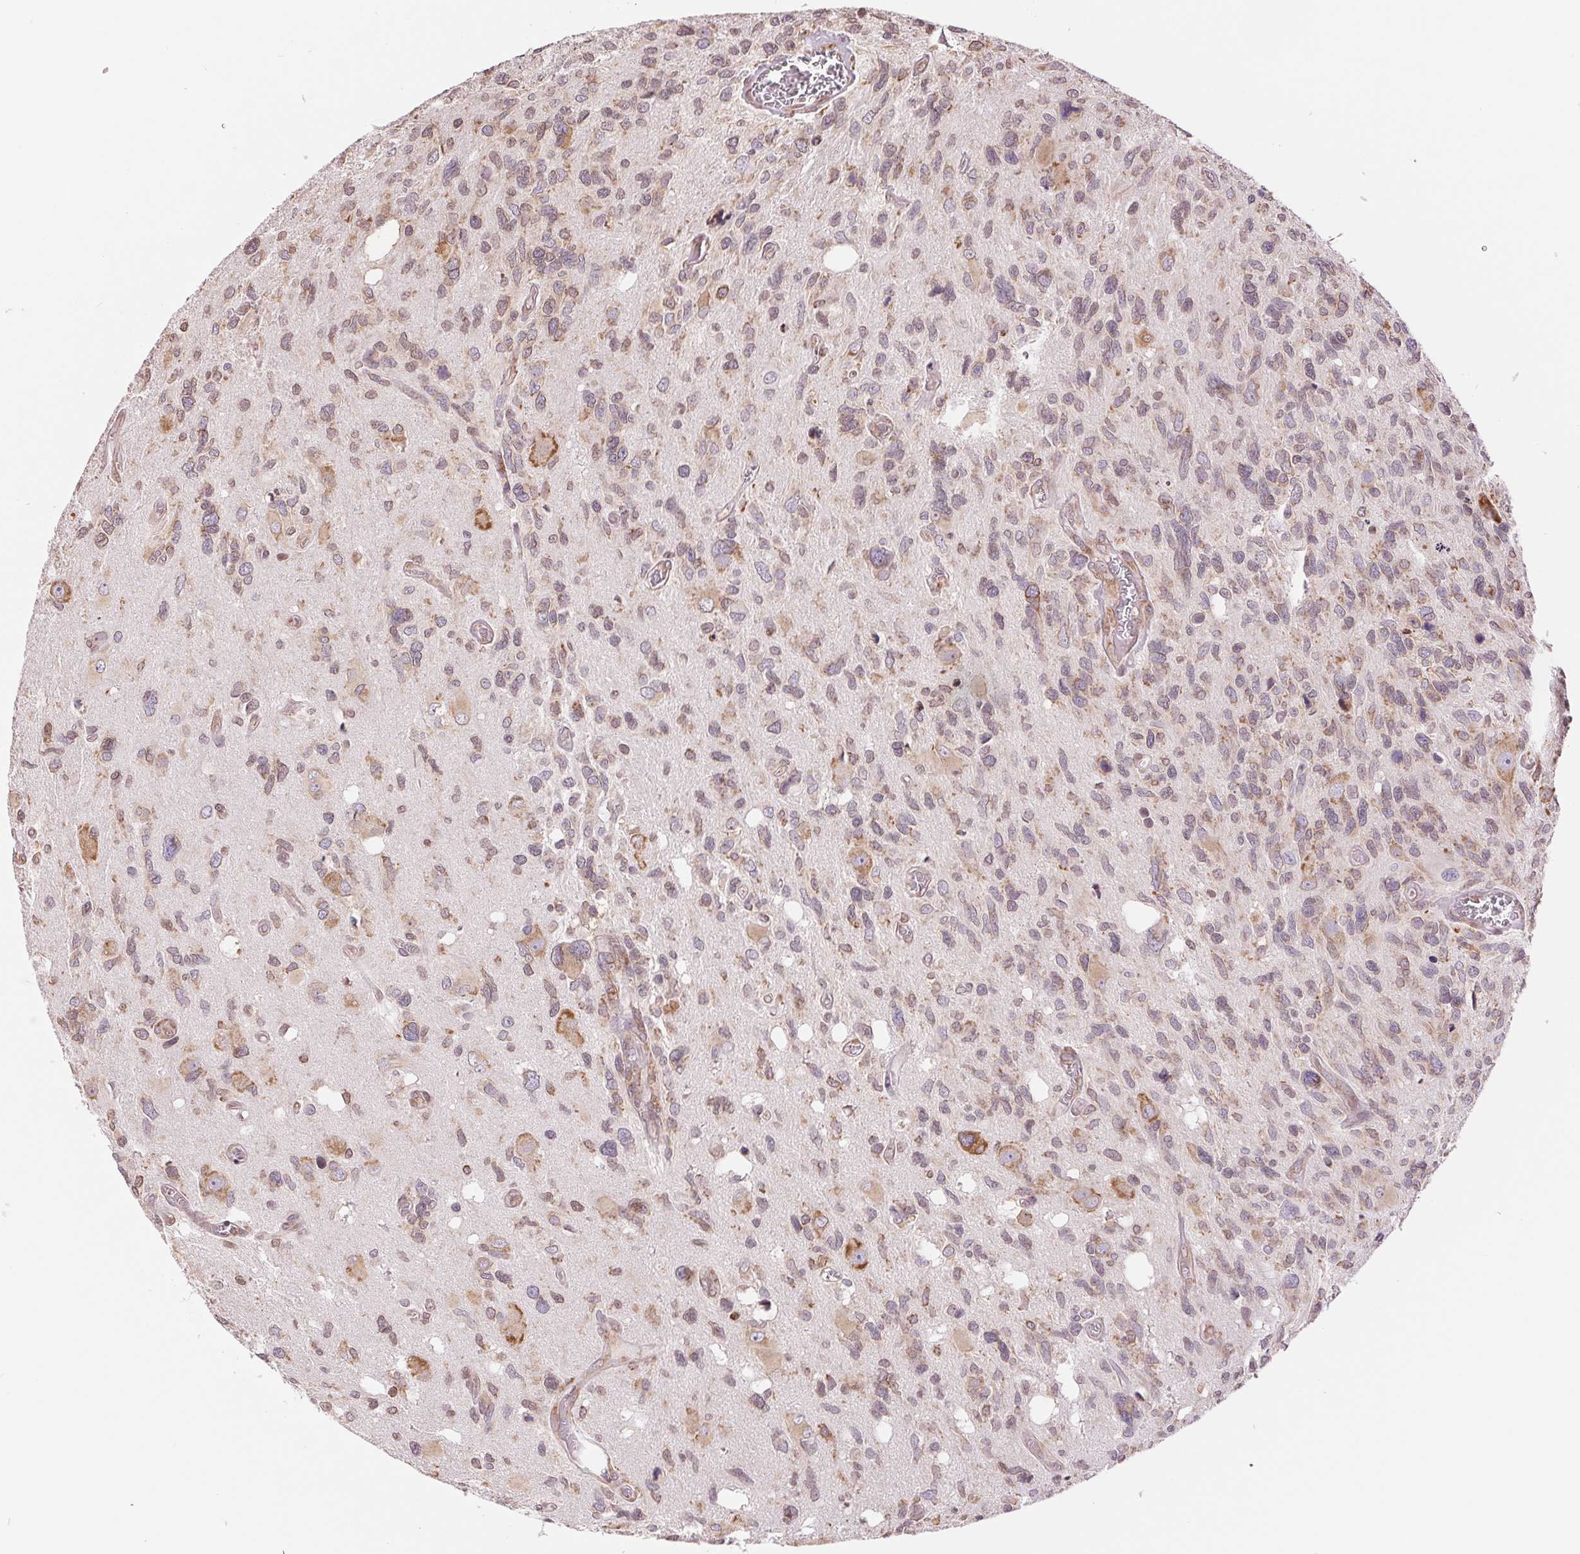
{"staining": {"intensity": "moderate", "quantity": ">75%", "location": "cytoplasmic/membranous"}, "tissue": "glioma", "cell_type": "Tumor cells", "image_type": "cancer", "snomed": [{"axis": "morphology", "description": "Glioma, malignant, High grade"}, {"axis": "topography", "description": "Brain"}], "caption": "Tumor cells exhibit medium levels of moderate cytoplasmic/membranous positivity in approximately >75% of cells in human glioma. (Brightfield microscopy of DAB IHC at high magnification).", "gene": "RPN1", "patient": {"sex": "male", "age": 49}}